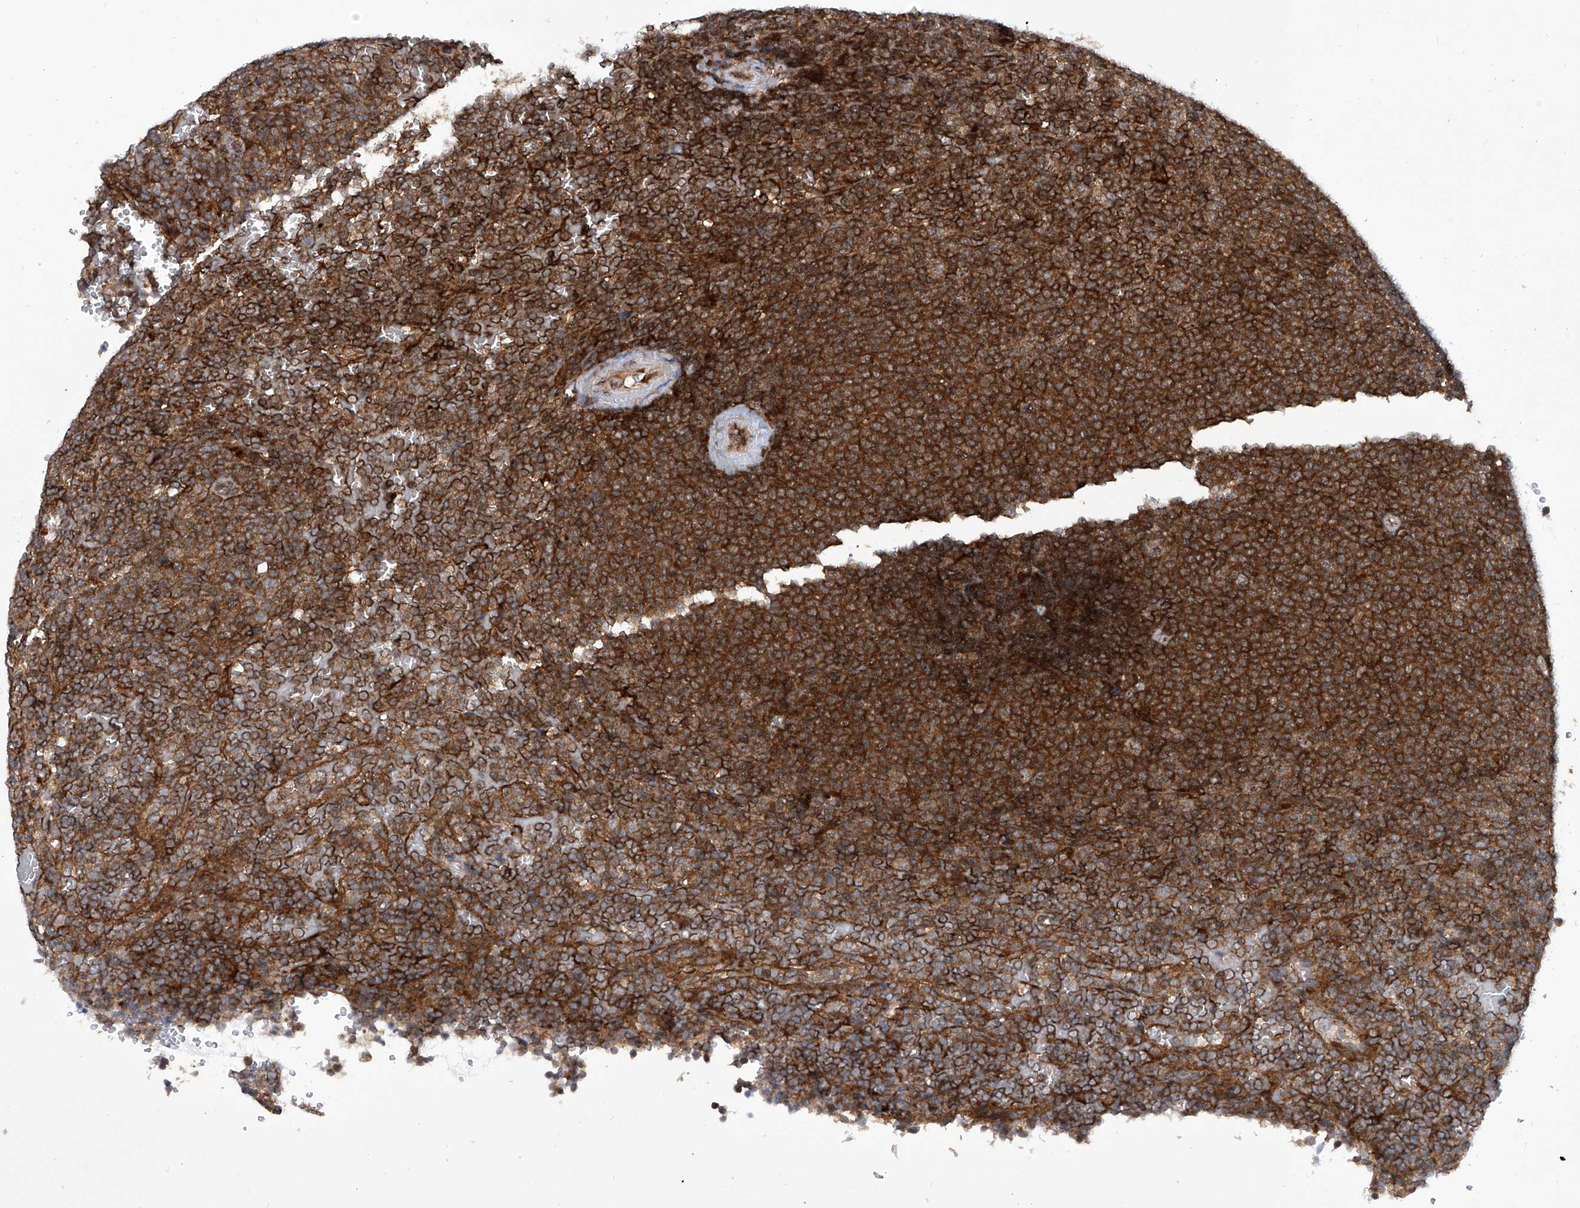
{"staining": {"intensity": "strong", "quantity": ">75%", "location": "cytoplasmic/membranous"}, "tissue": "lymphoma", "cell_type": "Tumor cells", "image_type": "cancer", "snomed": [{"axis": "morphology", "description": "Malignant lymphoma, non-Hodgkin's type, Low grade"}, {"axis": "topography", "description": "Spleen"}], "caption": "Strong cytoplasmic/membranous expression is appreciated in about >75% of tumor cells in low-grade malignant lymphoma, non-Hodgkin's type.", "gene": "CISH", "patient": {"sex": "female", "age": 77}}